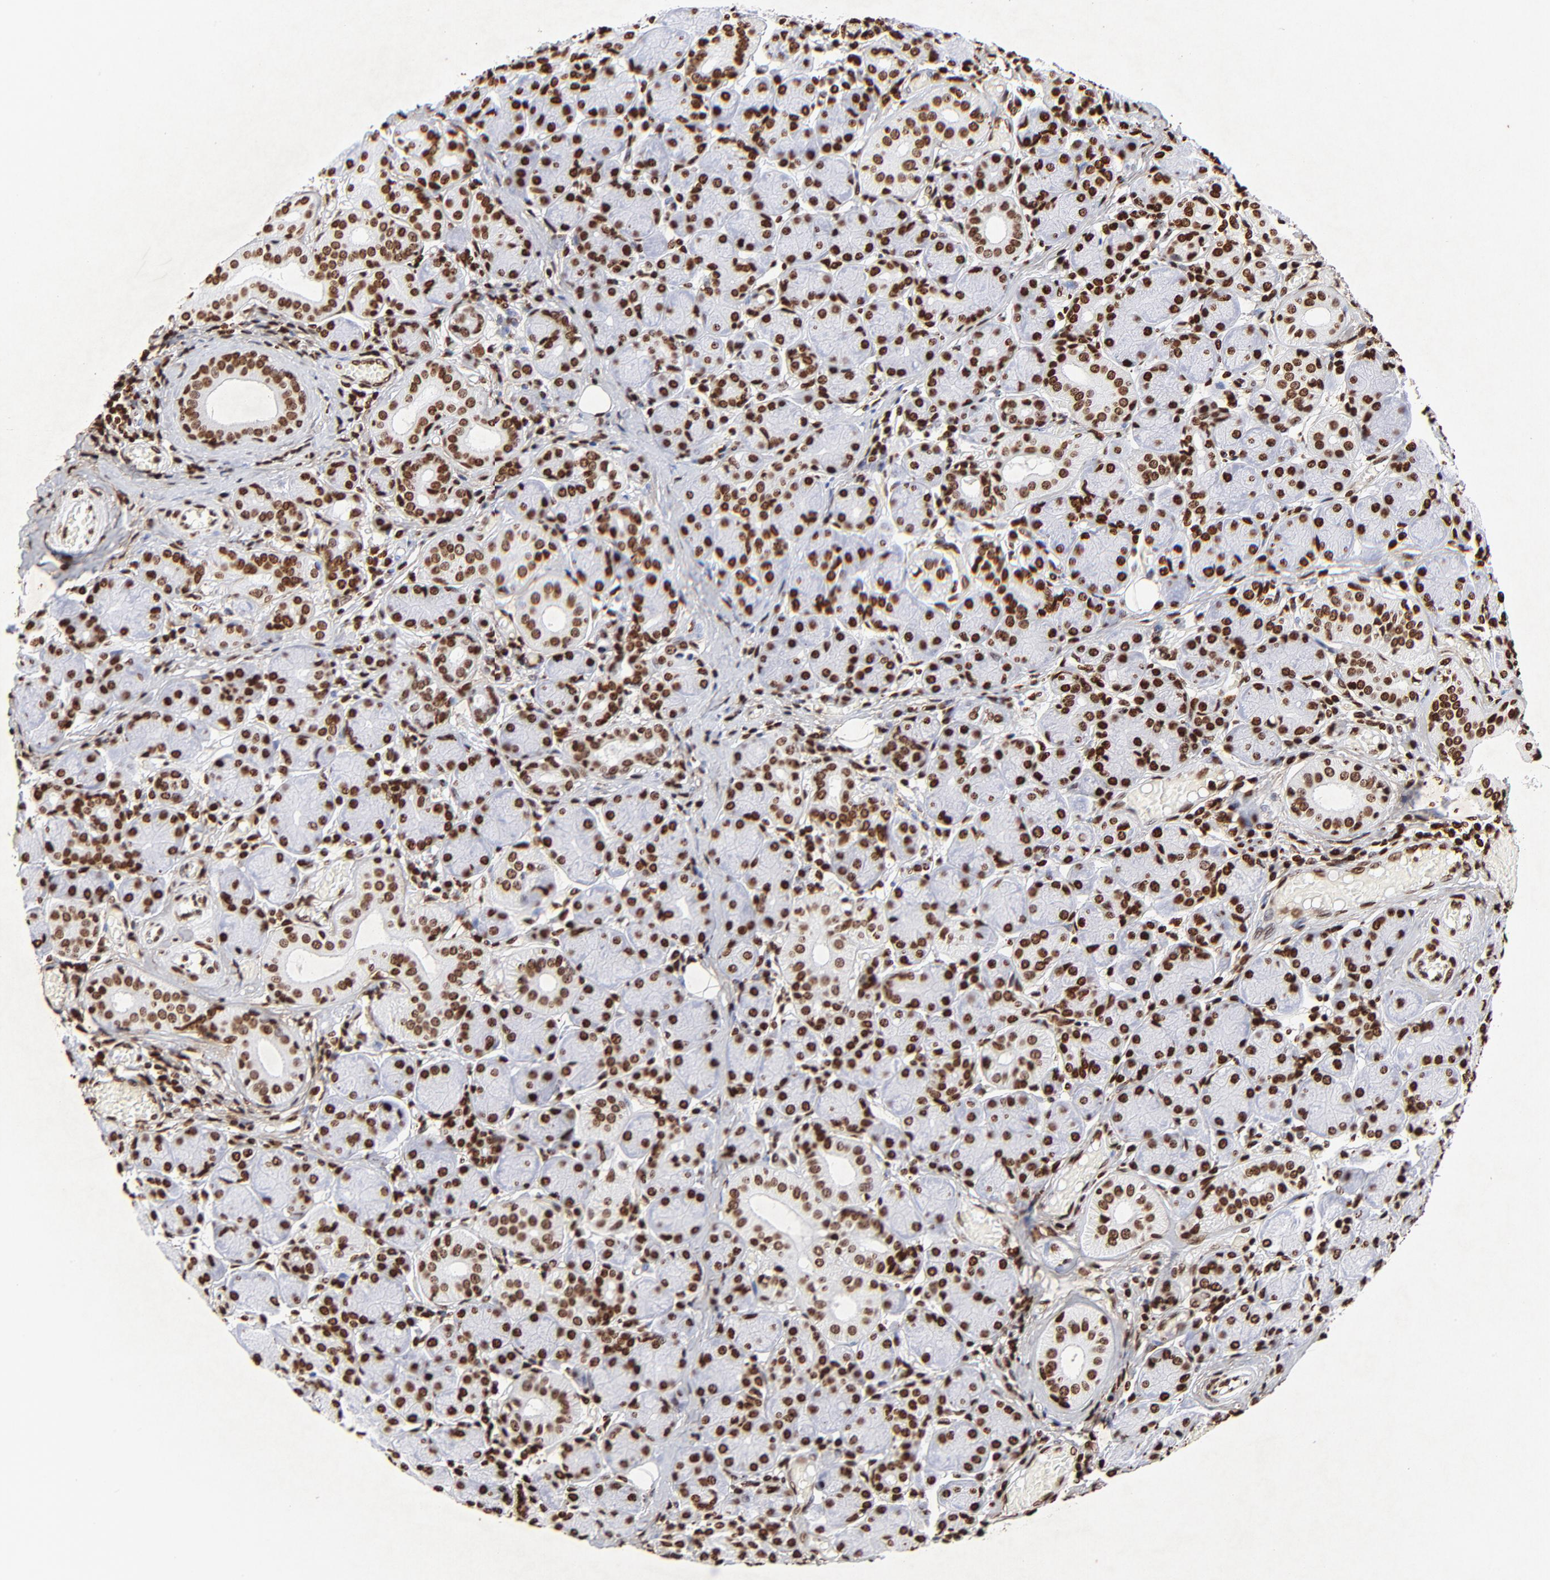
{"staining": {"intensity": "strong", "quantity": ">75%", "location": "nuclear"}, "tissue": "salivary gland", "cell_type": "Glandular cells", "image_type": "normal", "snomed": [{"axis": "morphology", "description": "Normal tissue, NOS"}, {"axis": "topography", "description": "Salivary gland"}], "caption": "A micrograph of salivary gland stained for a protein displays strong nuclear brown staining in glandular cells.", "gene": "FBH1", "patient": {"sex": "female", "age": 24}}